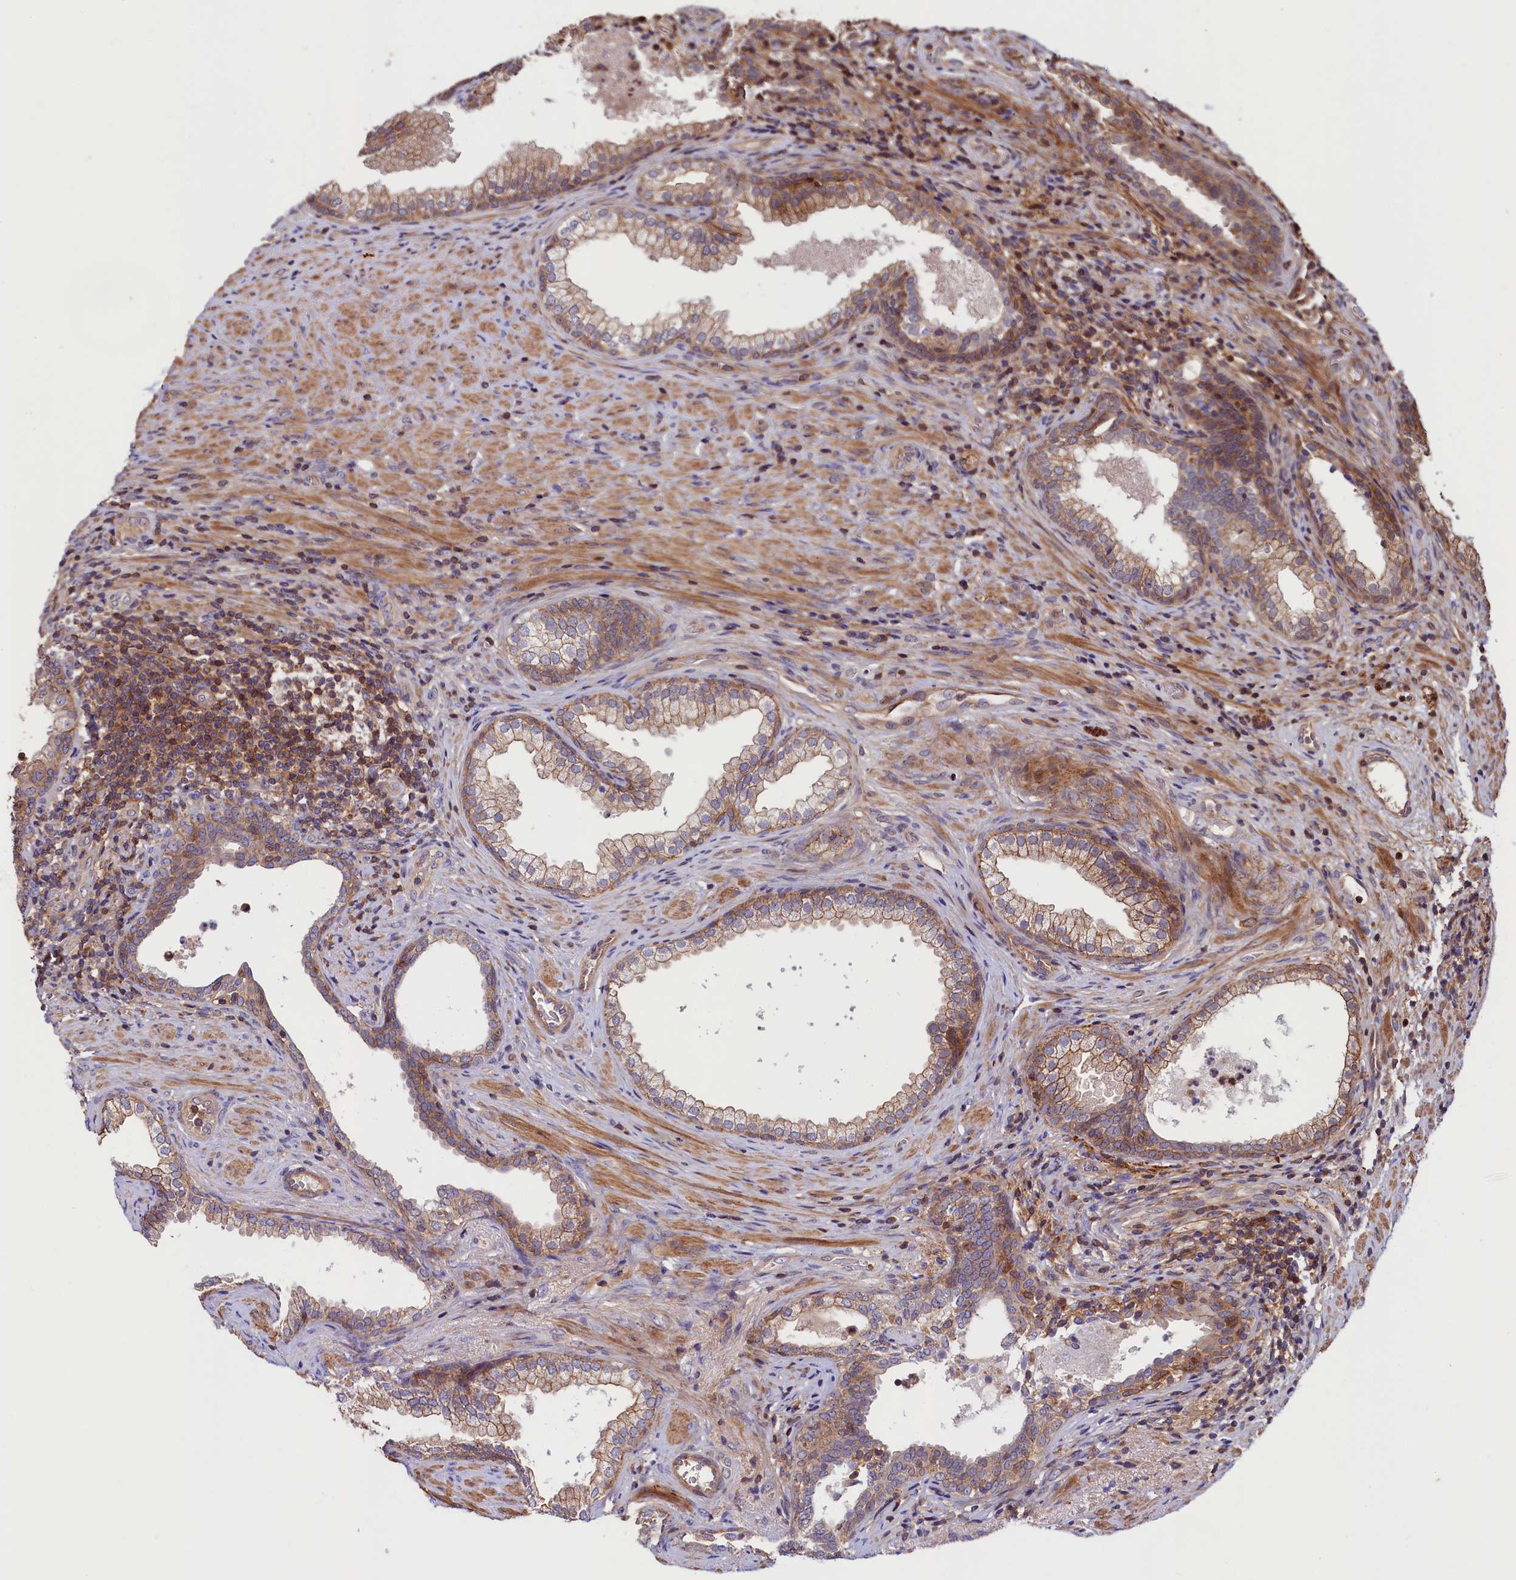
{"staining": {"intensity": "moderate", "quantity": ">75%", "location": "cytoplasmic/membranous"}, "tissue": "prostate", "cell_type": "Glandular cells", "image_type": "normal", "snomed": [{"axis": "morphology", "description": "Normal tissue, NOS"}, {"axis": "topography", "description": "Prostate"}], "caption": "Protein analysis of benign prostate reveals moderate cytoplasmic/membranous staining in approximately >75% of glandular cells. (Brightfield microscopy of DAB IHC at high magnification).", "gene": "DUOXA1", "patient": {"sex": "male", "age": 76}}